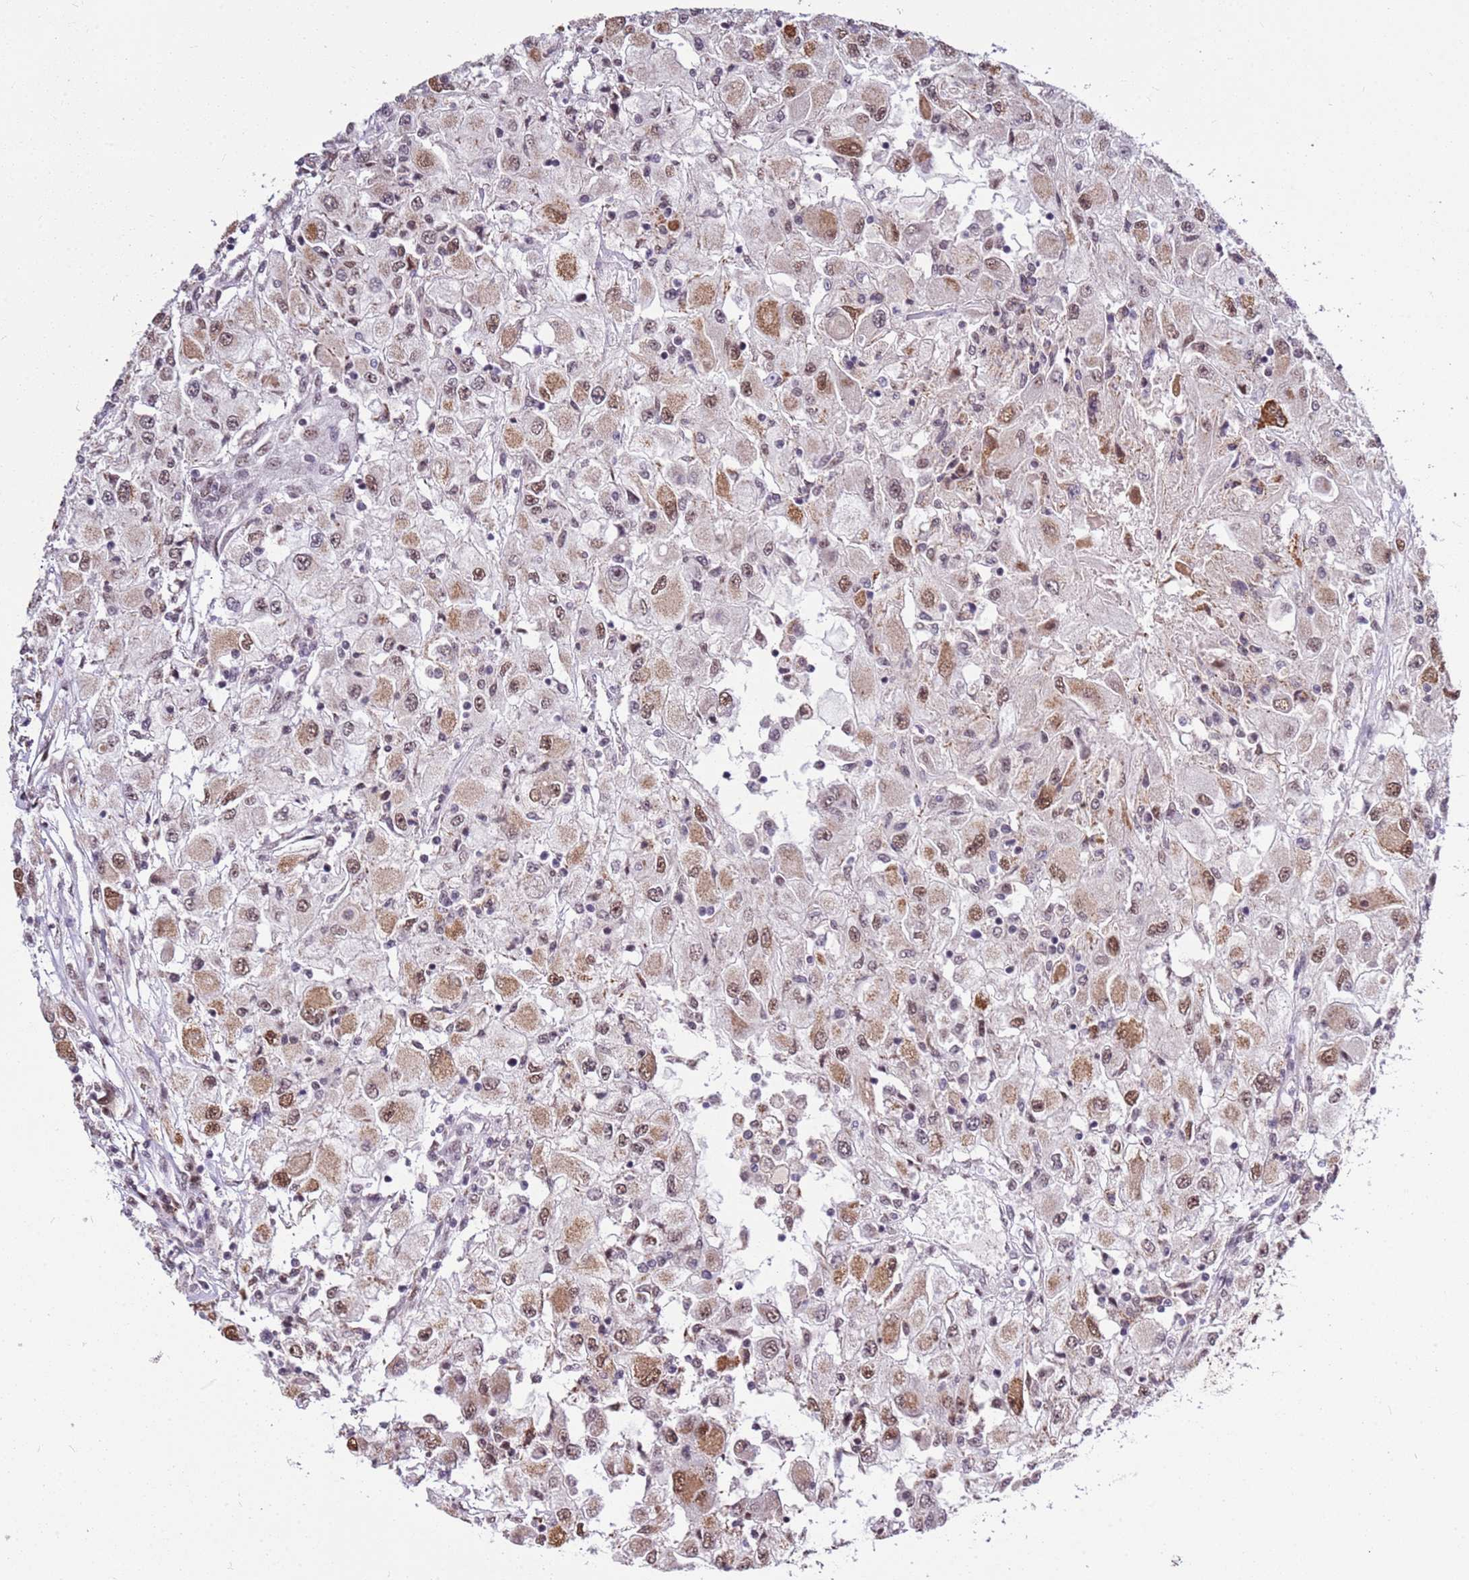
{"staining": {"intensity": "moderate", "quantity": "25%-75%", "location": "cytoplasmic/membranous,nuclear"}, "tissue": "renal cancer", "cell_type": "Tumor cells", "image_type": "cancer", "snomed": [{"axis": "morphology", "description": "Adenocarcinoma, NOS"}, {"axis": "topography", "description": "Kidney"}], "caption": "DAB immunohistochemical staining of human renal adenocarcinoma demonstrates moderate cytoplasmic/membranous and nuclear protein expression in about 25%-75% of tumor cells.", "gene": "AKAP8L", "patient": {"sex": "female", "age": 67}}